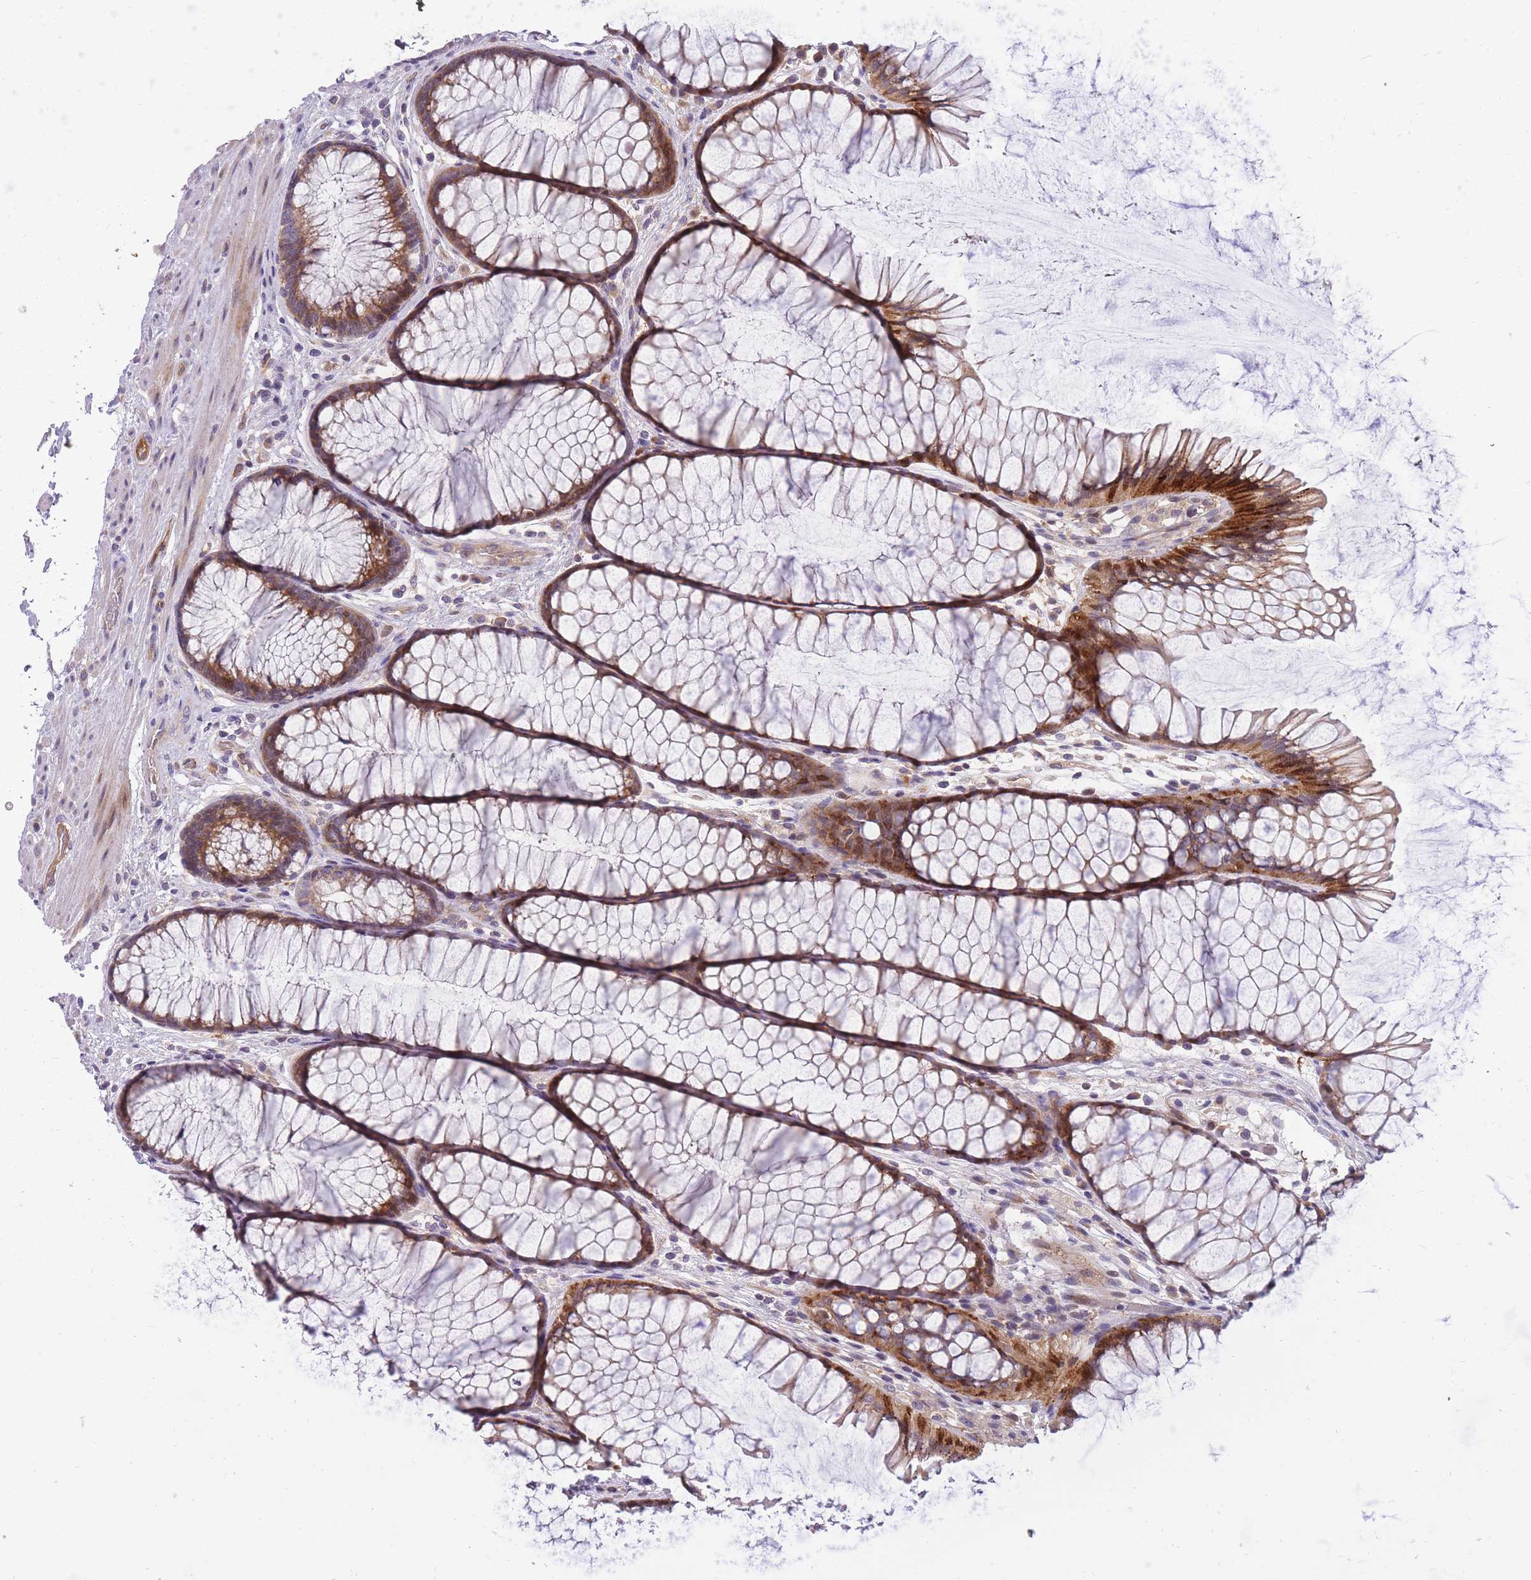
{"staining": {"intensity": "negative", "quantity": "none", "location": "none"}, "tissue": "colon", "cell_type": "Endothelial cells", "image_type": "normal", "snomed": [{"axis": "morphology", "description": "Normal tissue, NOS"}, {"axis": "topography", "description": "Colon"}], "caption": "An image of colon stained for a protein exhibits no brown staining in endothelial cells. (DAB (3,3'-diaminobenzidine) immunohistochemistry with hematoxylin counter stain).", "gene": "CRYGN", "patient": {"sex": "female", "age": 82}}